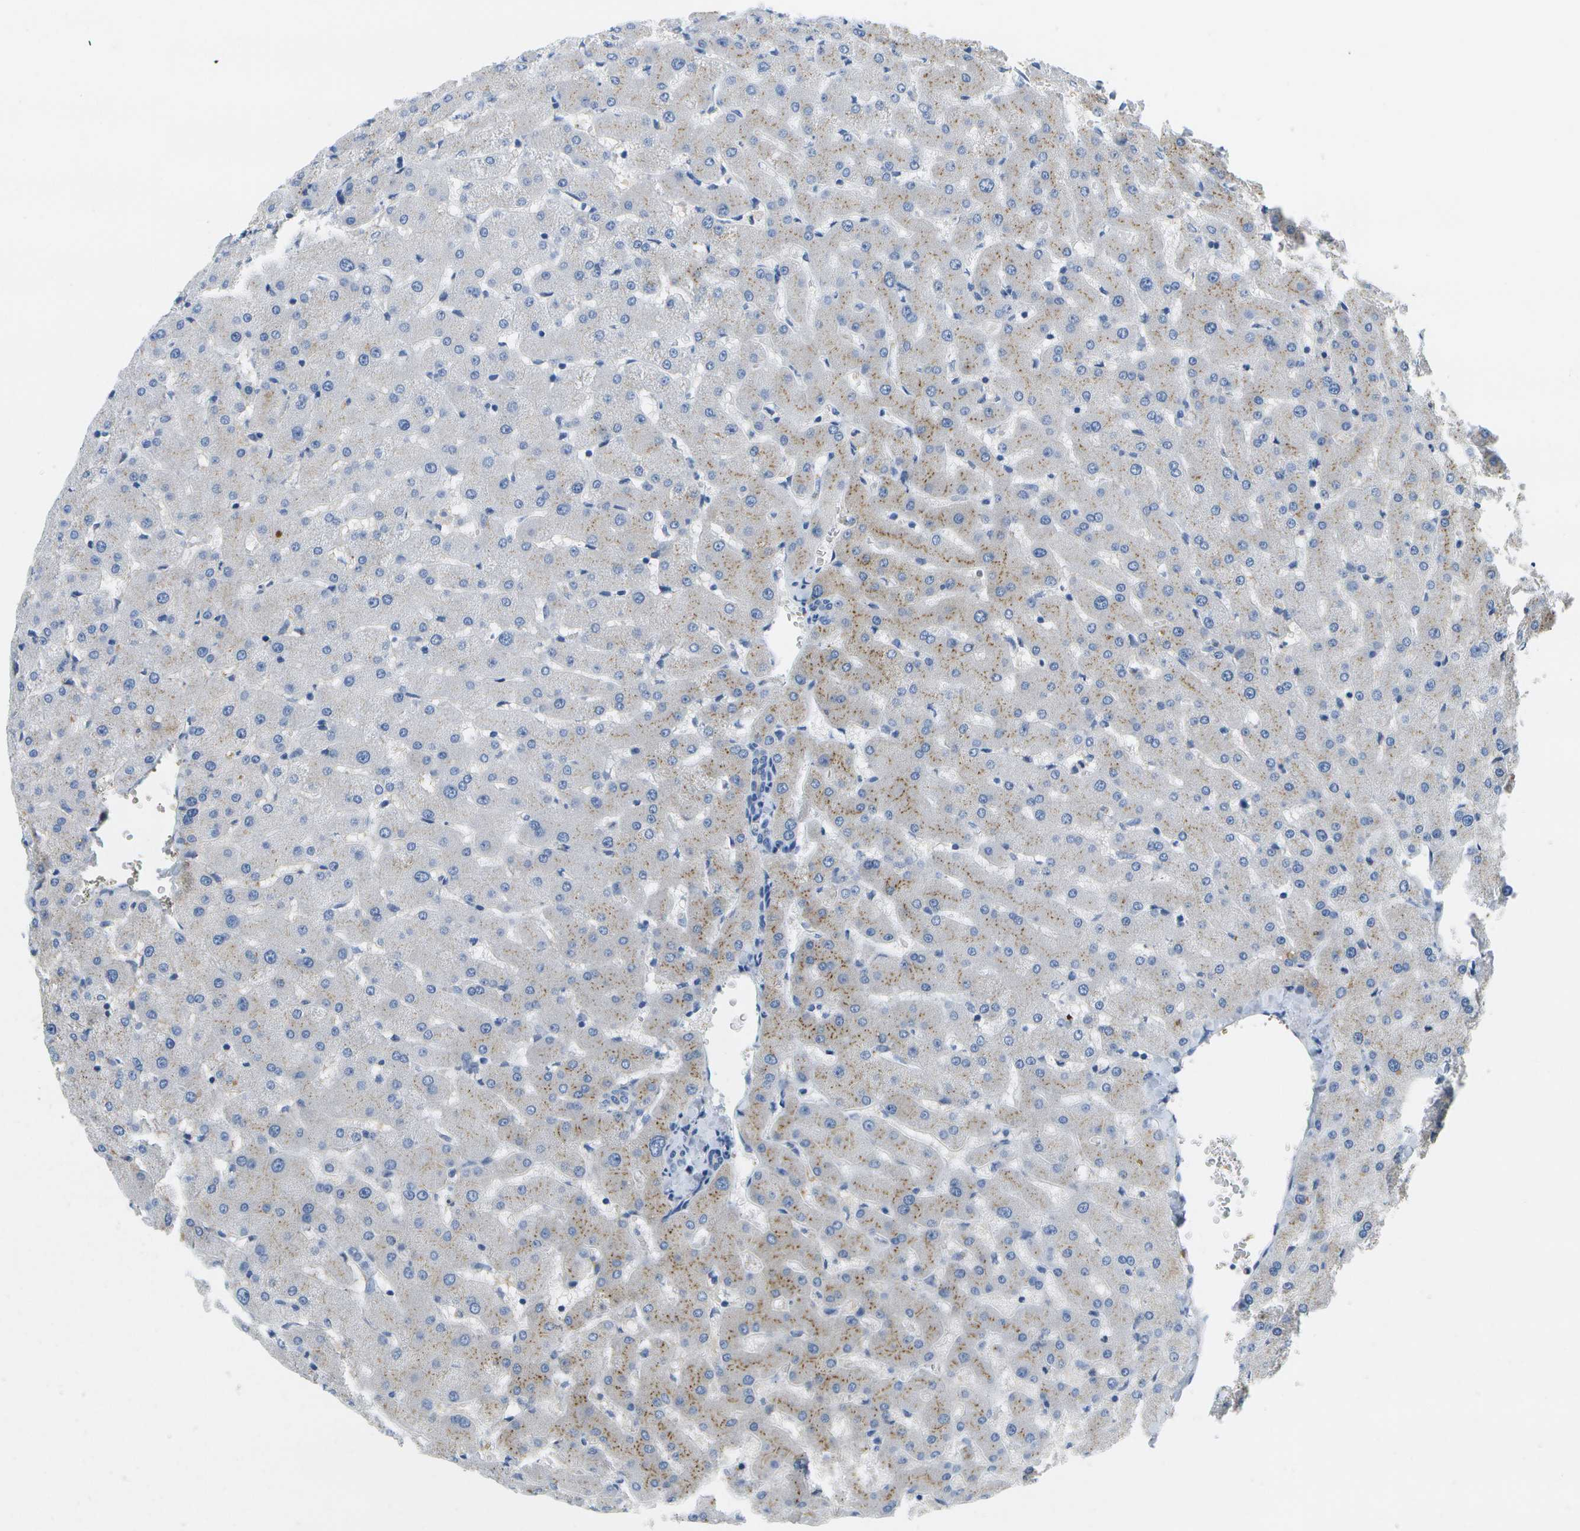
{"staining": {"intensity": "negative", "quantity": "none", "location": "none"}, "tissue": "liver", "cell_type": "Cholangiocytes", "image_type": "normal", "snomed": [{"axis": "morphology", "description": "Normal tissue, NOS"}, {"axis": "topography", "description": "Liver"}], "caption": "Cholangiocytes show no significant staining in benign liver. The staining was performed using DAB (3,3'-diaminobenzidine) to visualize the protein expression in brown, while the nuclei were stained in blue with hematoxylin (Magnification: 20x).", "gene": "SERPINA1", "patient": {"sex": "female", "age": 63}}